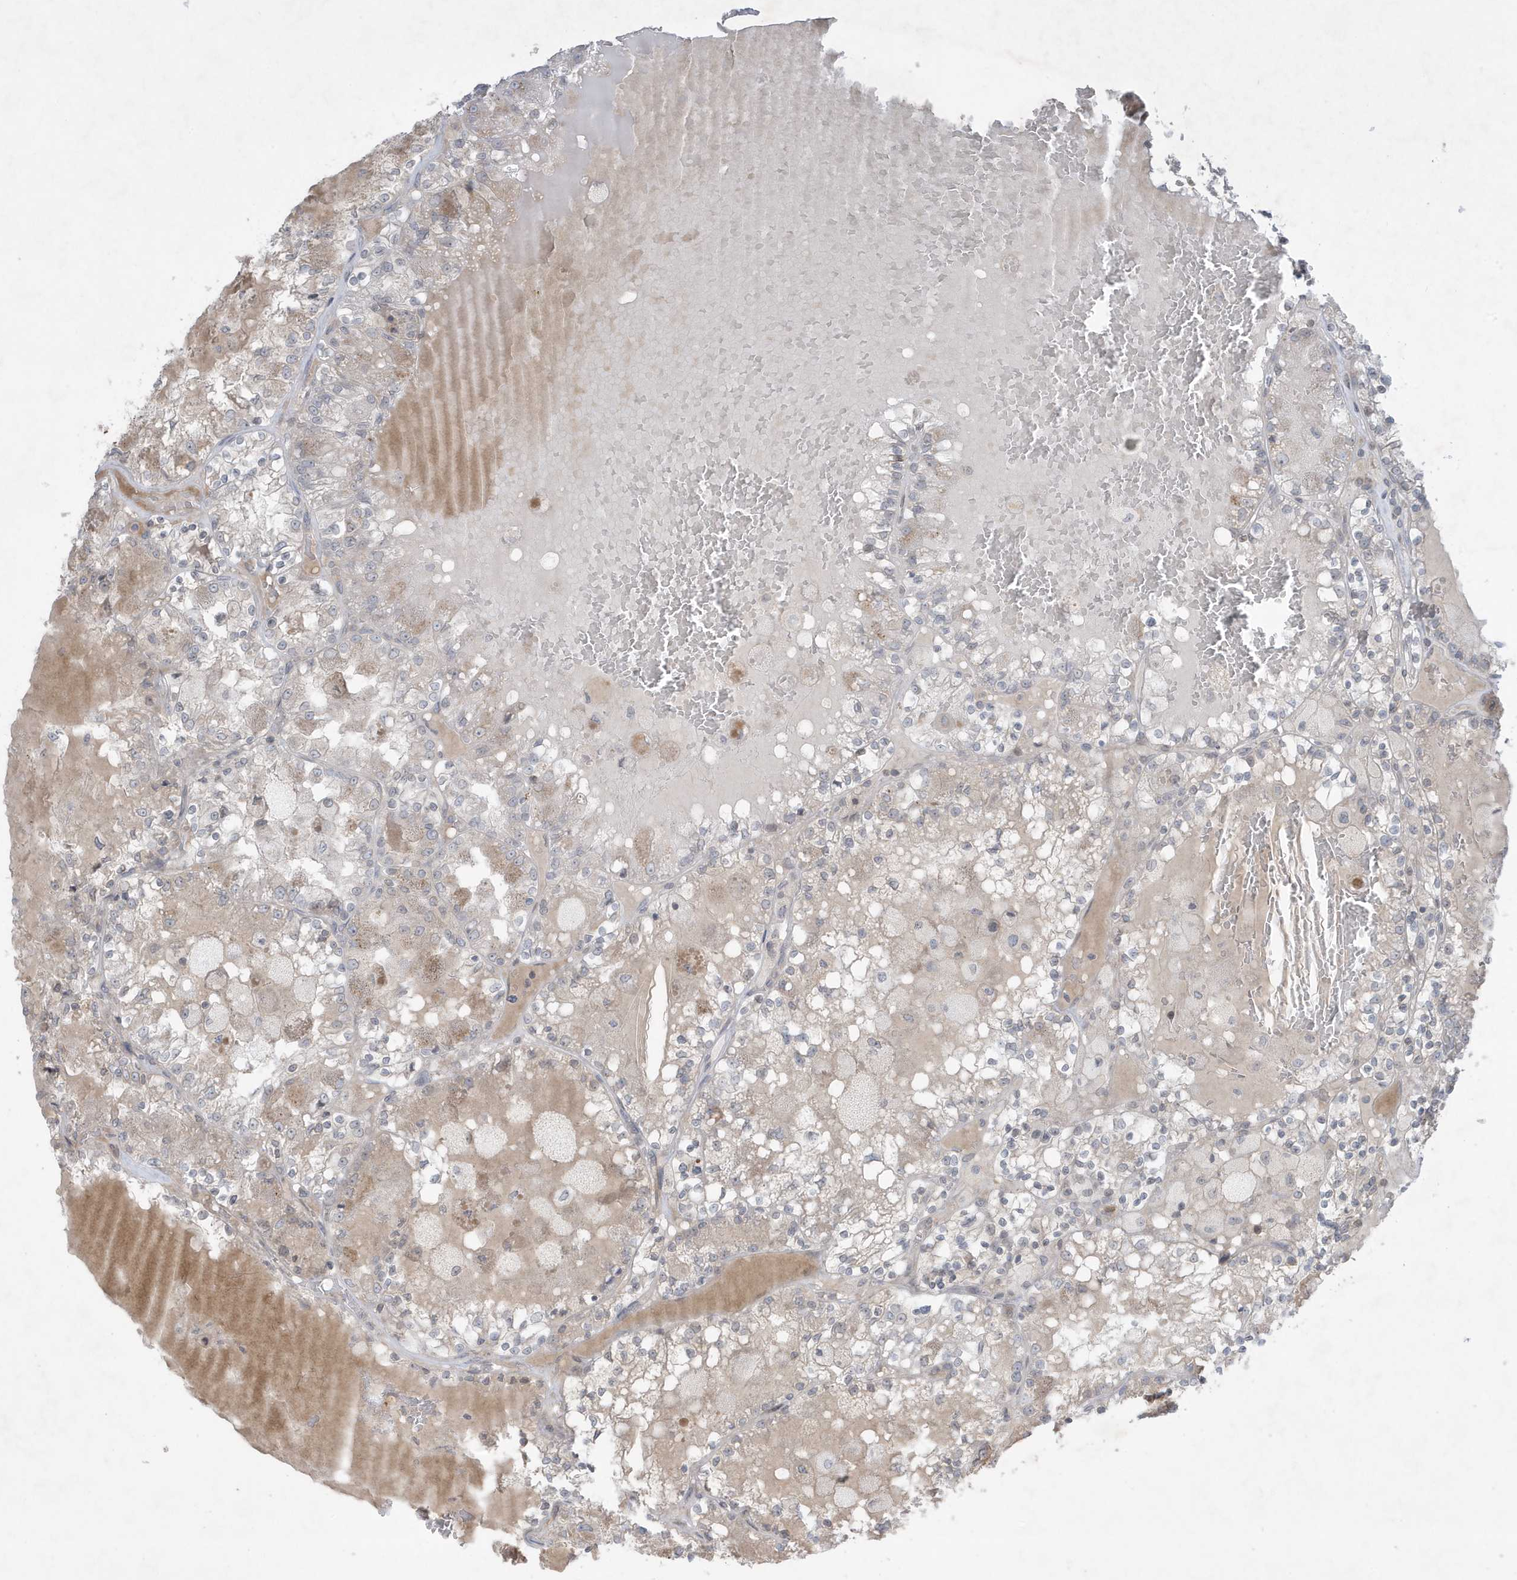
{"staining": {"intensity": "negative", "quantity": "none", "location": "none"}, "tissue": "renal cancer", "cell_type": "Tumor cells", "image_type": "cancer", "snomed": [{"axis": "morphology", "description": "Adenocarcinoma, NOS"}, {"axis": "topography", "description": "Kidney"}], "caption": "Immunohistochemical staining of adenocarcinoma (renal) shows no significant staining in tumor cells. (Stains: DAB (3,3'-diaminobenzidine) IHC with hematoxylin counter stain, Microscopy: brightfield microscopy at high magnification).", "gene": "FNDC1", "patient": {"sex": "female", "age": 56}}